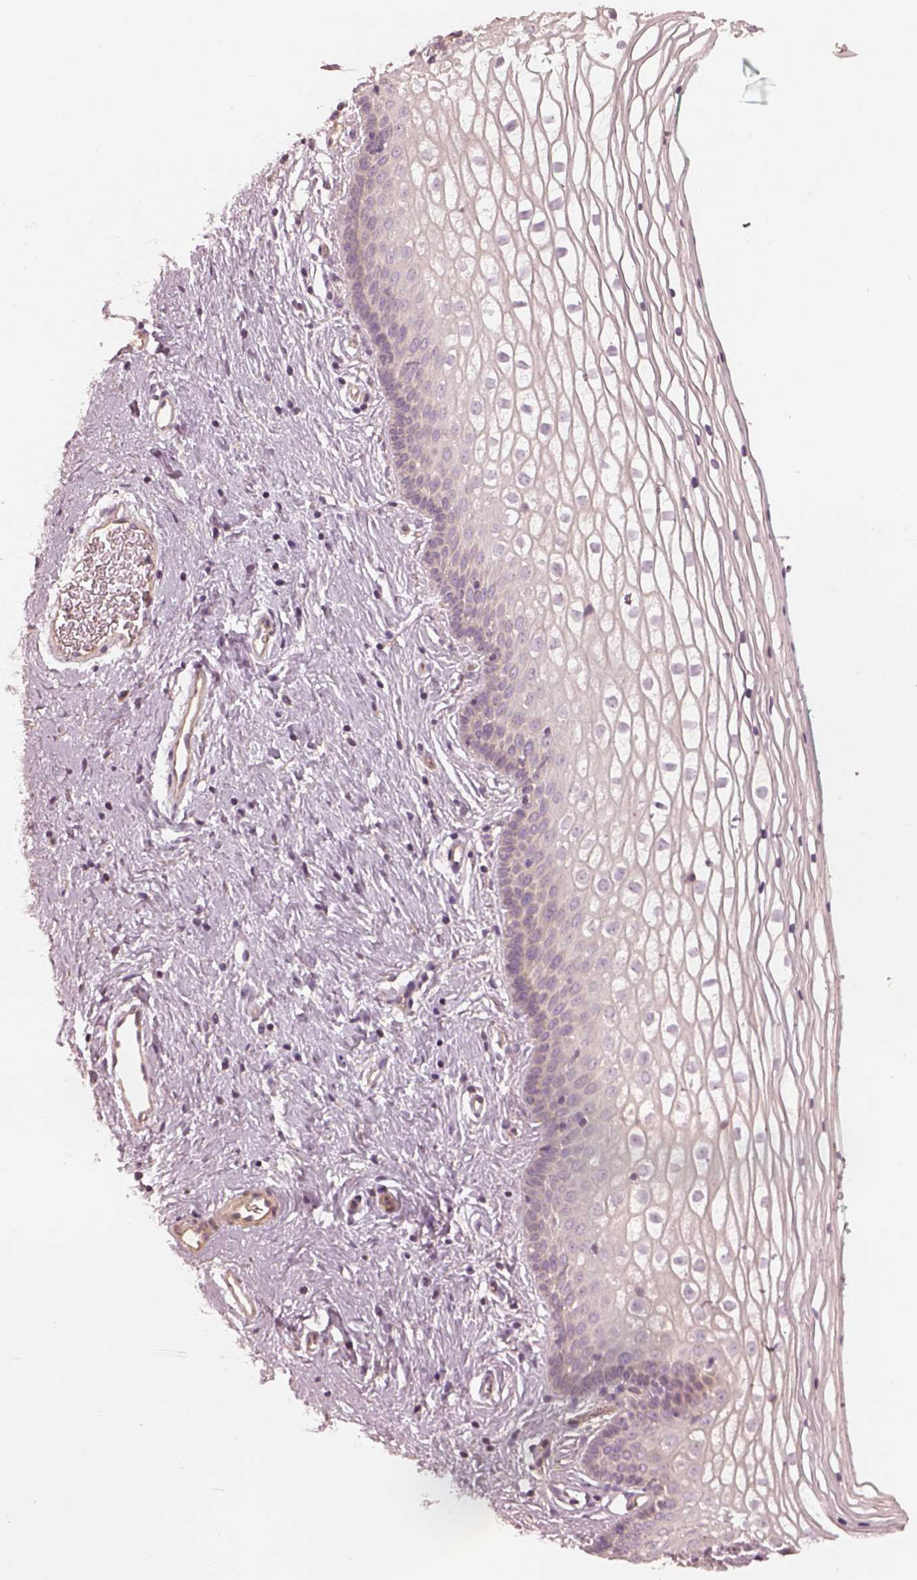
{"staining": {"intensity": "negative", "quantity": "none", "location": "none"}, "tissue": "vagina", "cell_type": "Squamous epithelial cells", "image_type": "normal", "snomed": [{"axis": "morphology", "description": "Normal tissue, NOS"}, {"axis": "topography", "description": "Vagina"}], "caption": "Image shows no protein staining in squamous epithelial cells of benign vagina. (DAB (3,3'-diaminobenzidine) IHC with hematoxylin counter stain).", "gene": "OTOGL", "patient": {"sex": "female", "age": 36}}